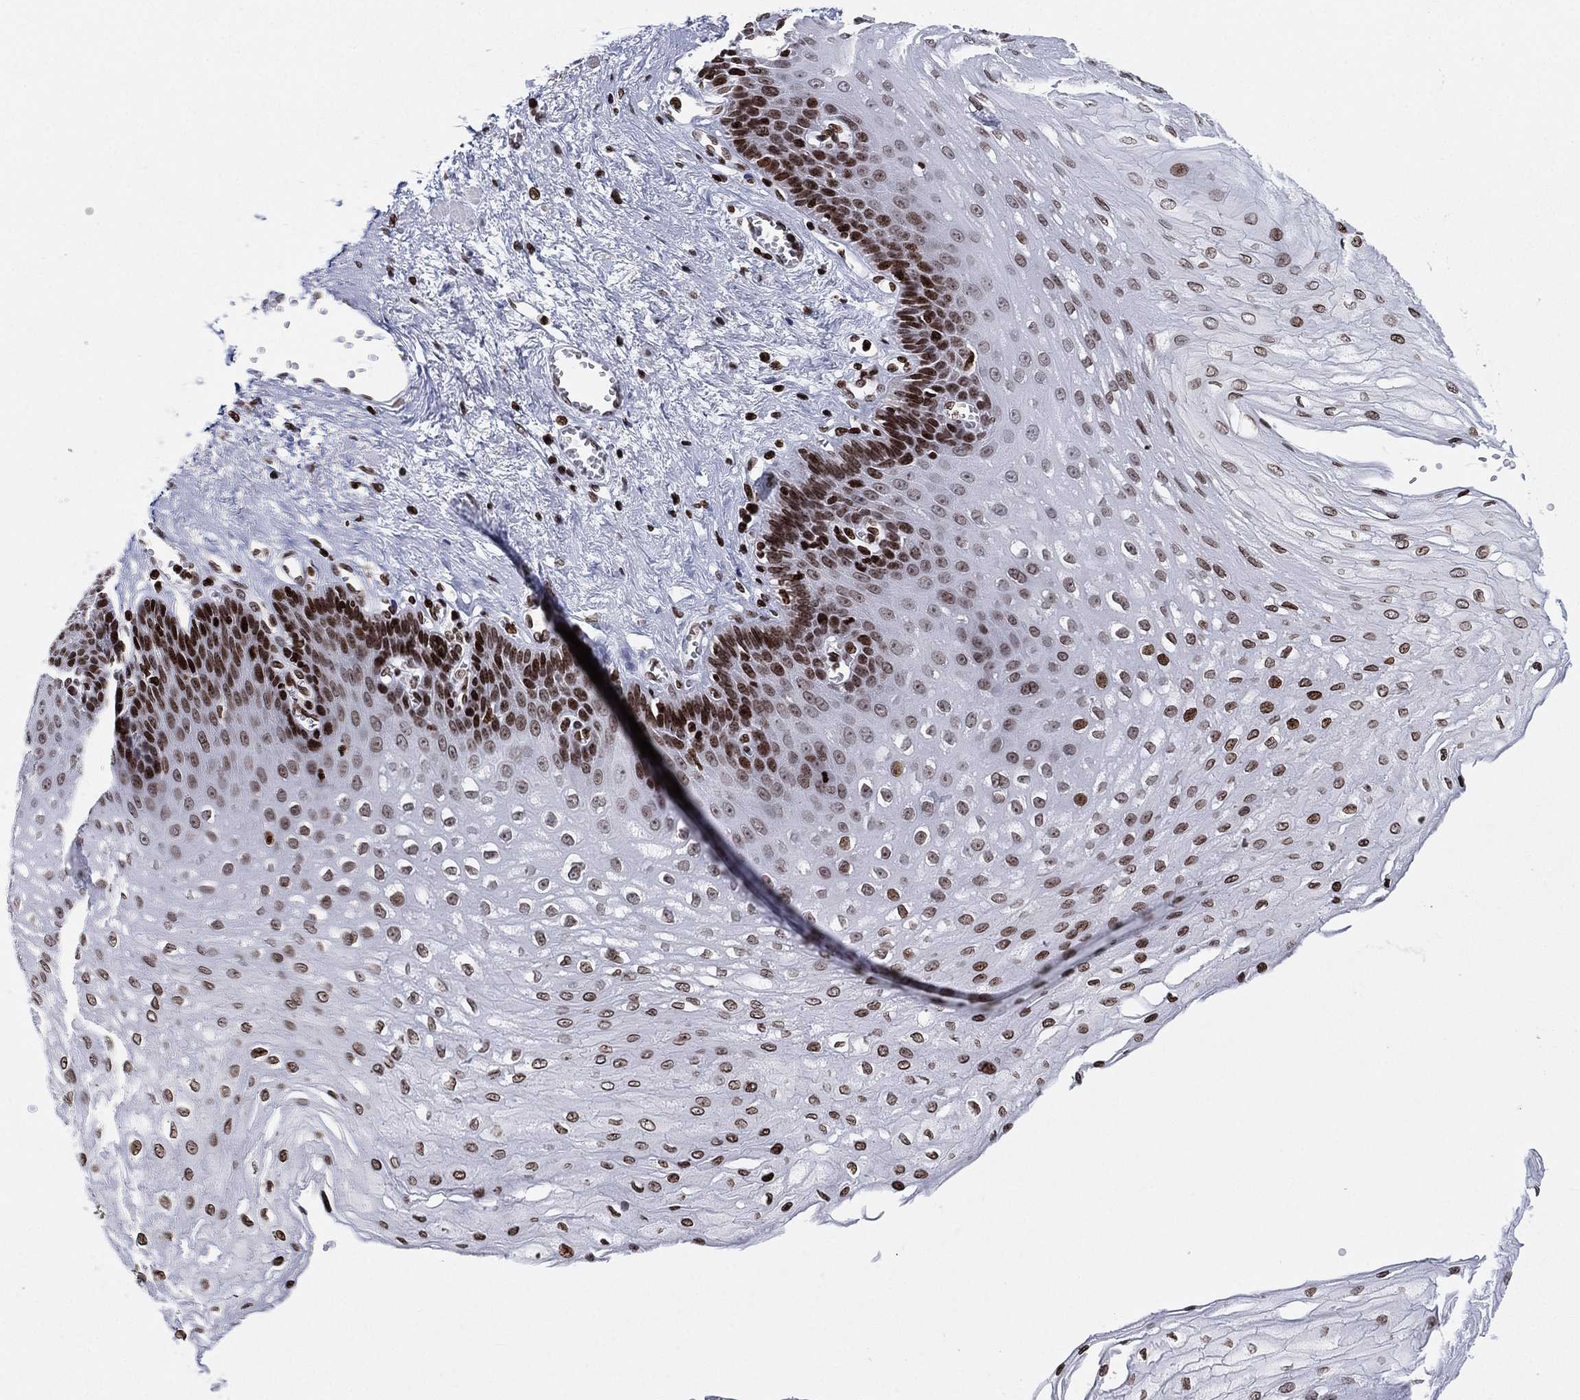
{"staining": {"intensity": "strong", "quantity": "<25%", "location": "nuclear"}, "tissue": "esophagus", "cell_type": "Squamous epithelial cells", "image_type": "normal", "snomed": [{"axis": "morphology", "description": "Normal tissue, NOS"}, {"axis": "topography", "description": "Esophagus"}], "caption": "Protein staining by immunohistochemistry displays strong nuclear positivity in about <25% of squamous epithelial cells in unremarkable esophagus.", "gene": "MFSD14A", "patient": {"sex": "female", "age": 62}}